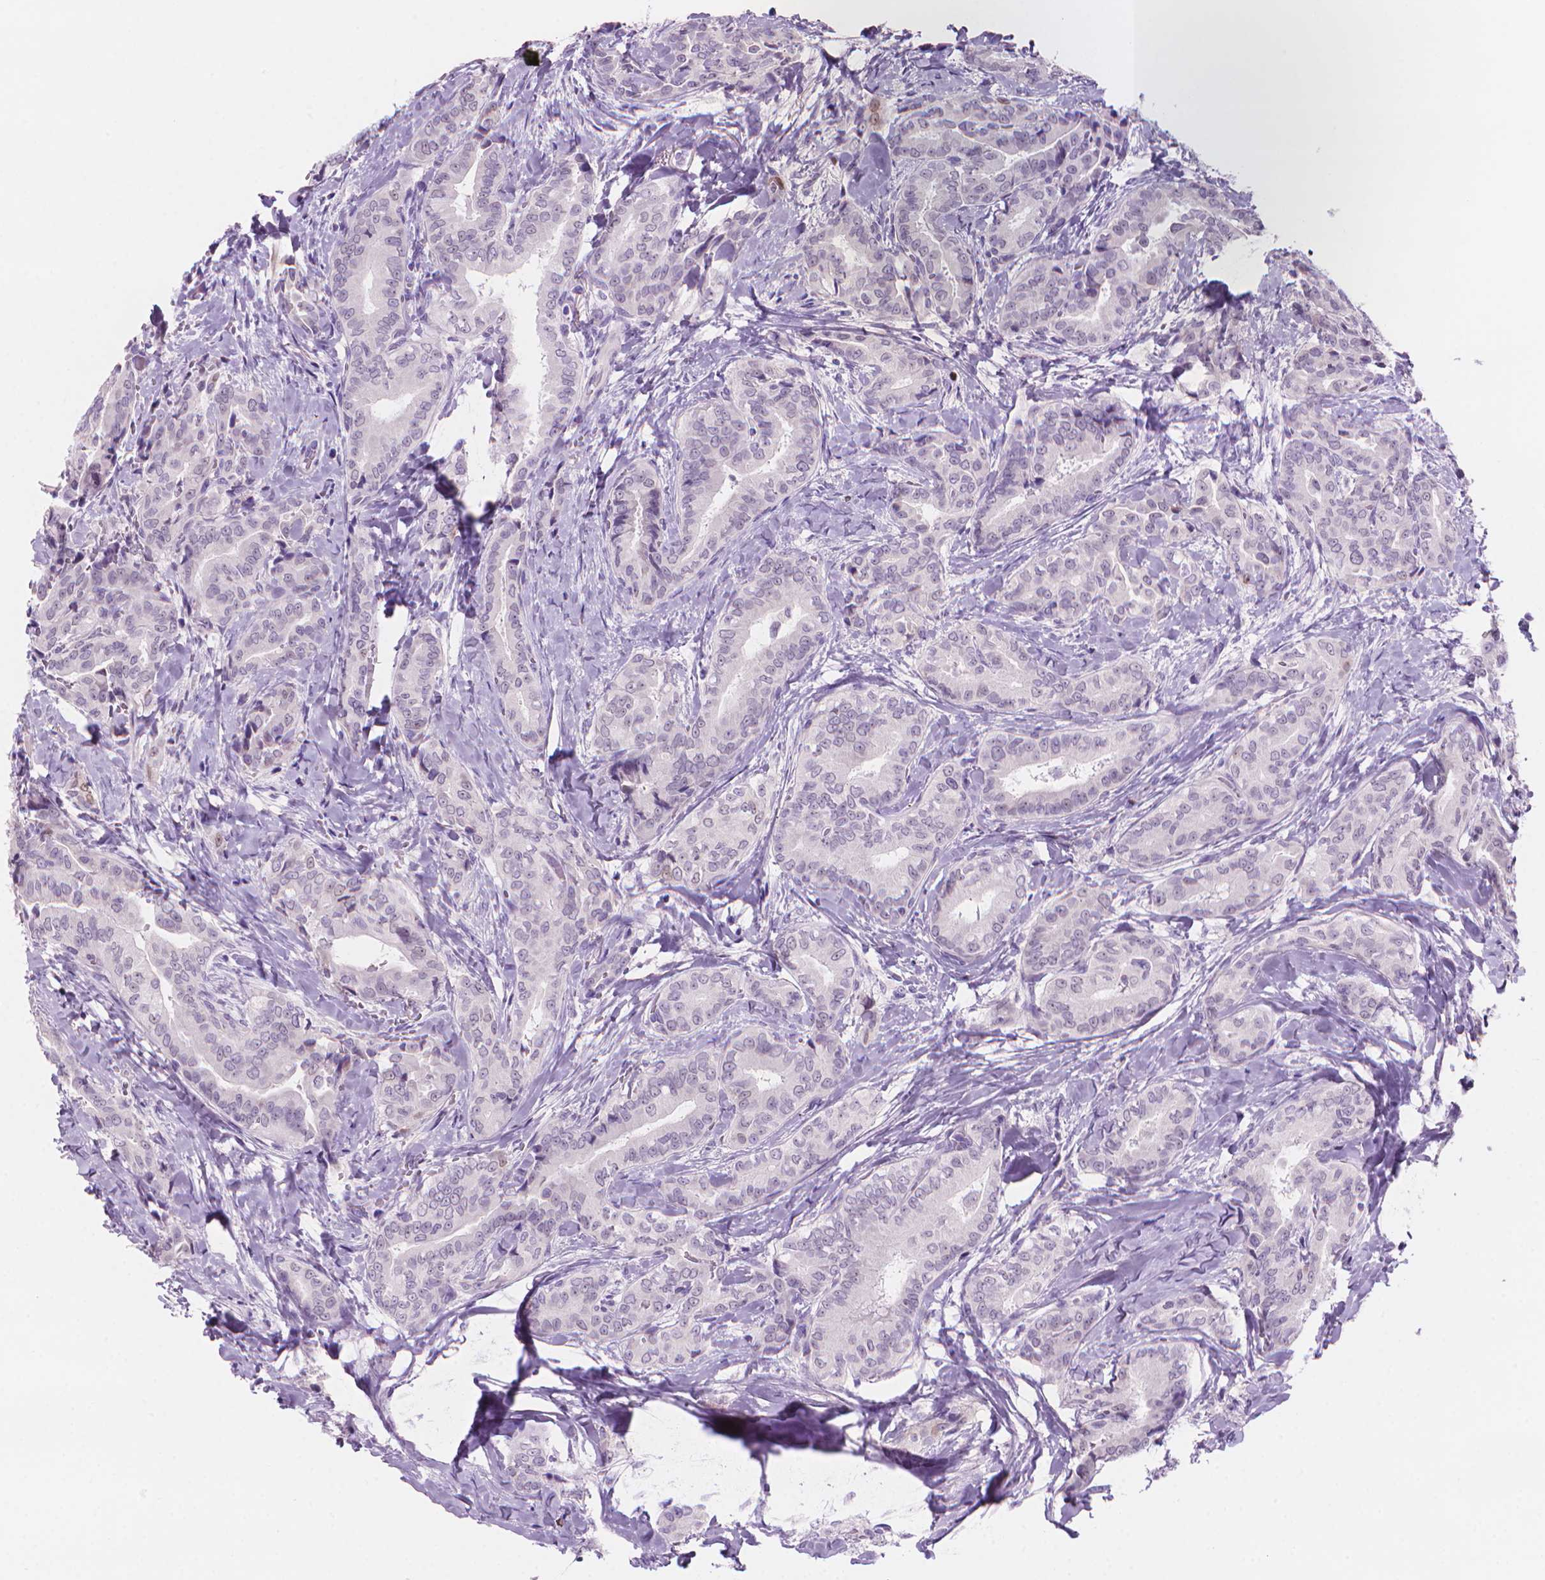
{"staining": {"intensity": "negative", "quantity": "none", "location": "none"}, "tissue": "thyroid cancer", "cell_type": "Tumor cells", "image_type": "cancer", "snomed": [{"axis": "morphology", "description": "Papillary adenocarcinoma, NOS"}, {"axis": "topography", "description": "Thyroid gland"}], "caption": "The photomicrograph displays no staining of tumor cells in thyroid cancer.", "gene": "ENSG00000187186", "patient": {"sex": "male", "age": 61}}